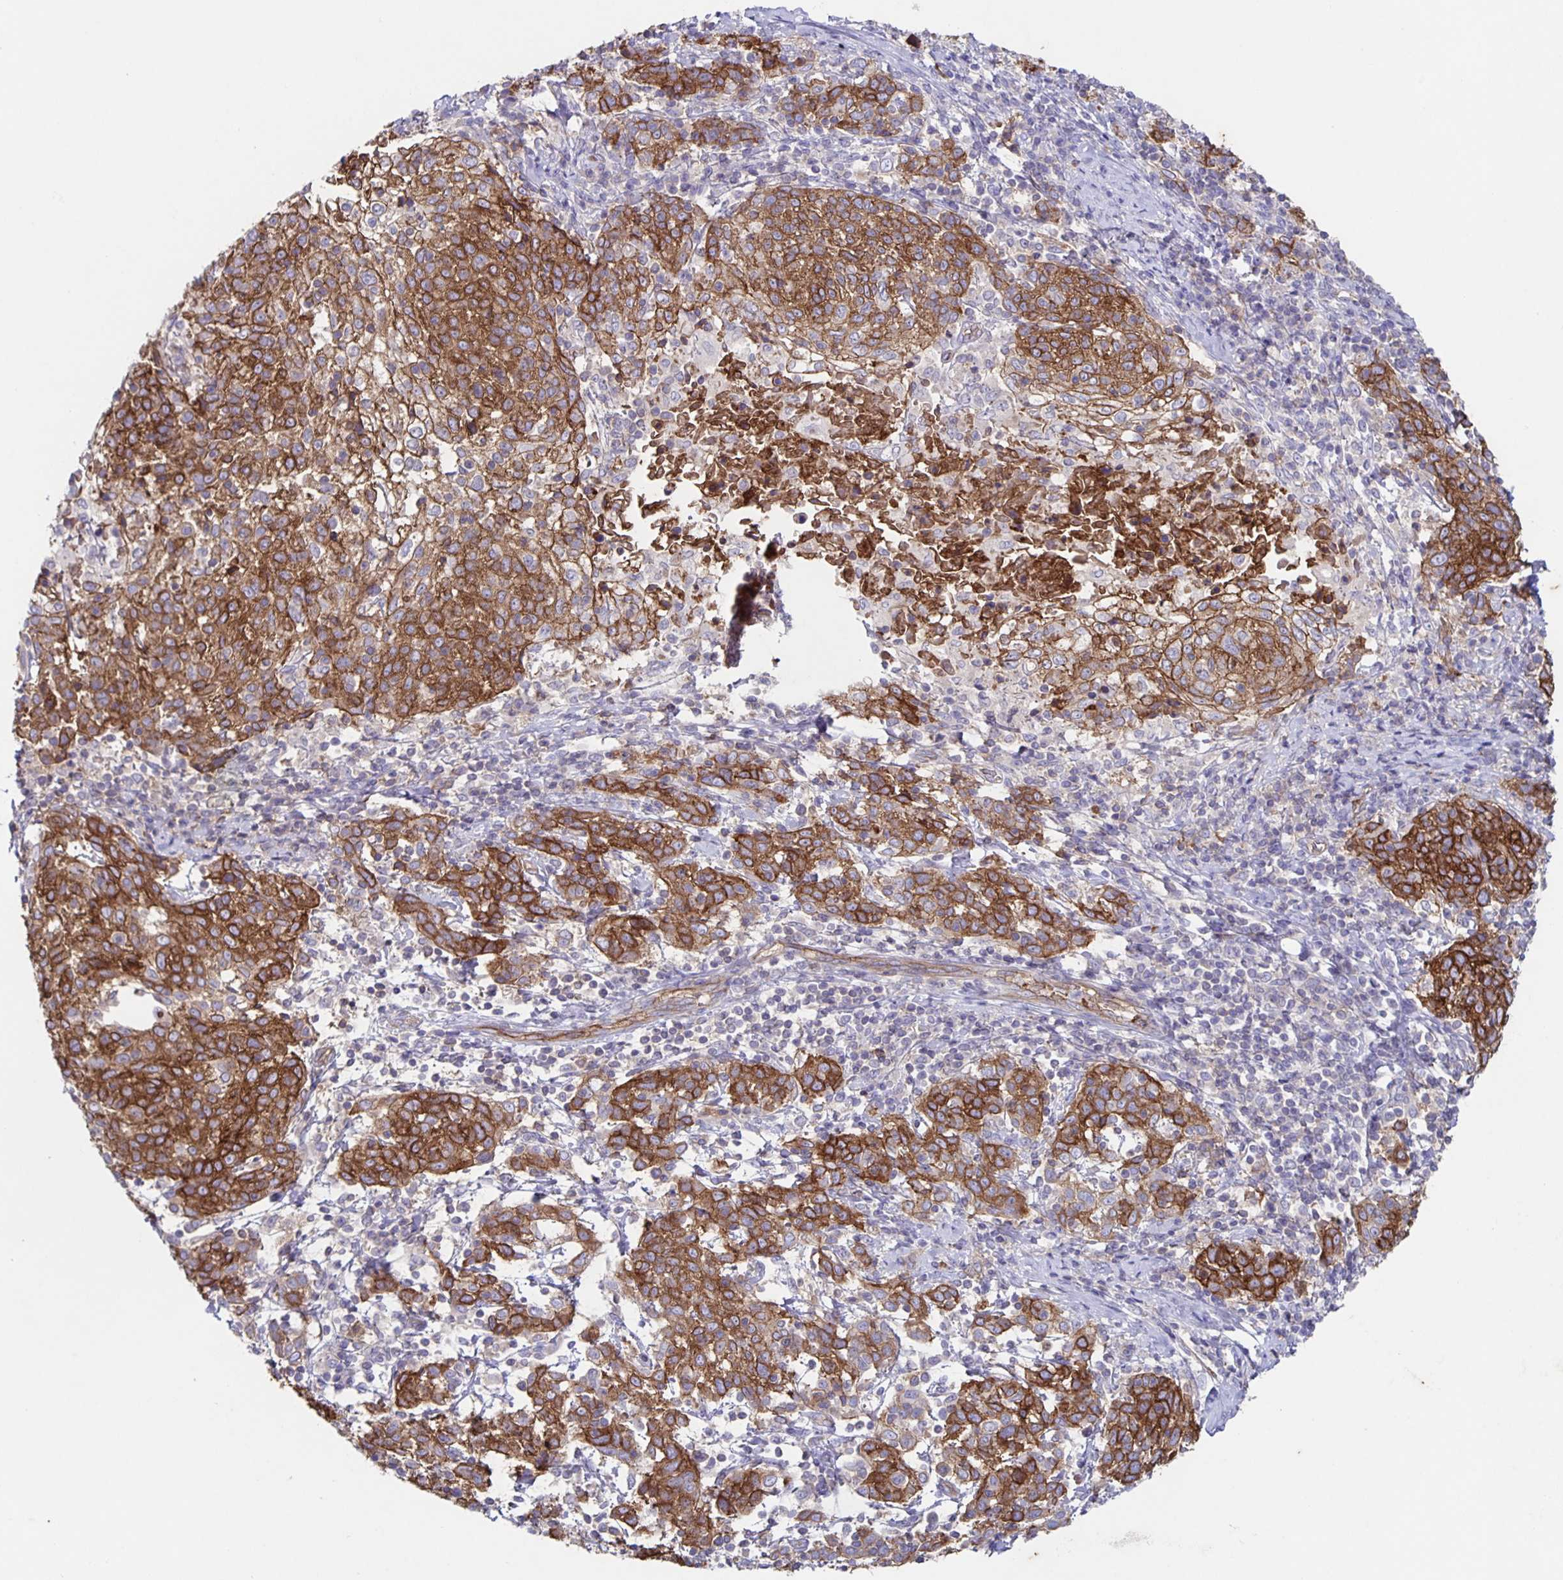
{"staining": {"intensity": "moderate", "quantity": ">75%", "location": "cytoplasmic/membranous"}, "tissue": "cervical cancer", "cell_type": "Tumor cells", "image_type": "cancer", "snomed": [{"axis": "morphology", "description": "Squamous cell carcinoma, NOS"}, {"axis": "topography", "description": "Cervix"}], "caption": "Protein staining reveals moderate cytoplasmic/membranous staining in approximately >75% of tumor cells in cervical cancer.", "gene": "ITGA2", "patient": {"sex": "female", "age": 61}}